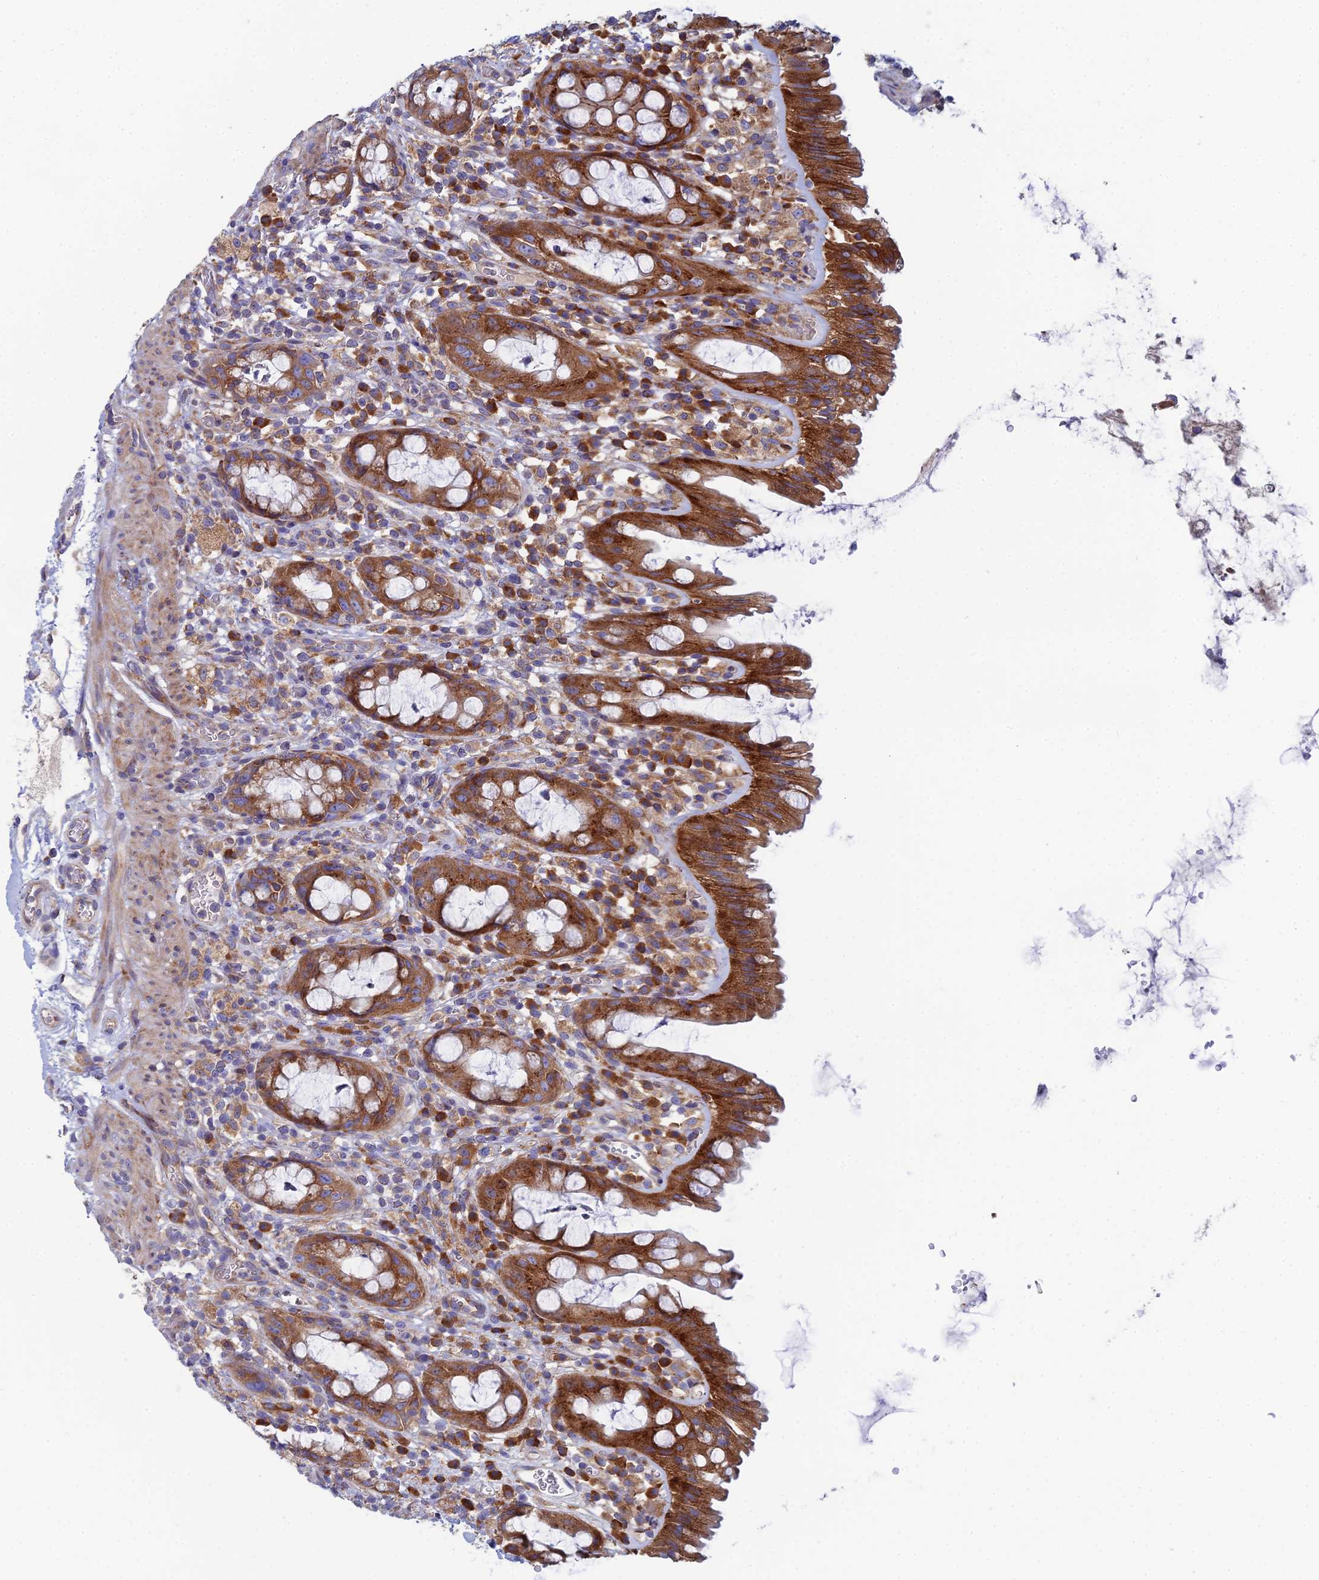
{"staining": {"intensity": "strong", "quantity": ">75%", "location": "cytoplasmic/membranous"}, "tissue": "rectum", "cell_type": "Glandular cells", "image_type": "normal", "snomed": [{"axis": "morphology", "description": "Normal tissue, NOS"}, {"axis": "topography", "description": "Rectum"}], "caption": "The histopathology image exhibits immunohistochemical staining of normal rectum. There is strong cytoplasmic/membranous staining is appreciated in approximately >75% of glandular cells. The staining was performed using DAB (3,3'-diaminobenzidine), with brown indicating positive protein expression. Nuclei are stained blue with hematoxylin.", "gene": "CLCN3", "patient": {"sex": "female", "age": 57}}